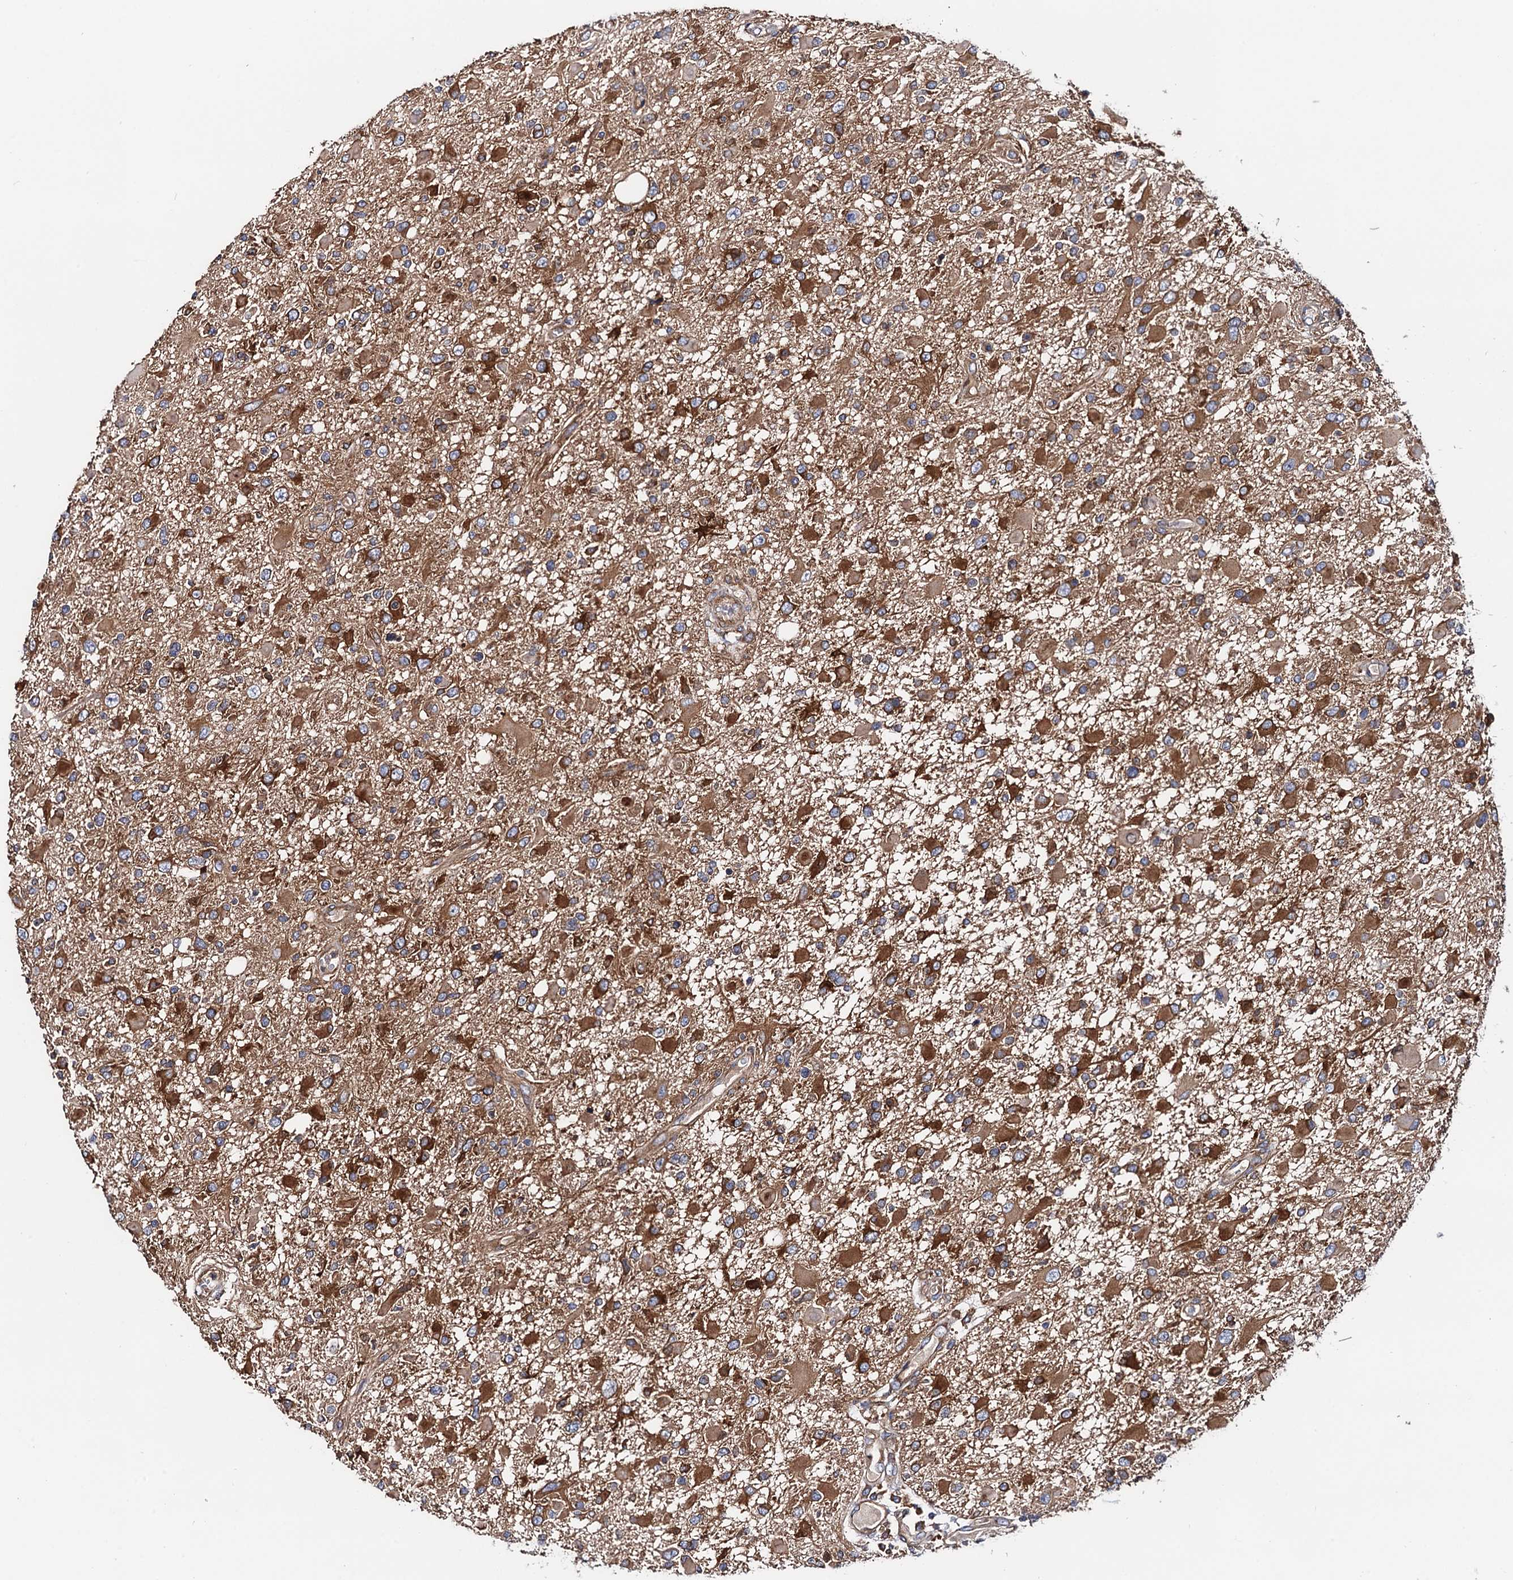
{"staining": {"intensity": "strong", "quantity": "25%-75%", "location": "cytoplasmic/membranous"}, "tissue": "glioma", "cell_type": "Tumor cells", "image_type": "cancer", "snomed": [{"axis": "morphology", "description": "Glioma, malignant, High grade"}, {"axis": "topography", "description": "Brain"}], "caption": "Brown immunohistochemical staining in human malignant high-grade glioma exhibits strong cytoplasmic/membranous positivity in about 25%-75% of tumor cells. Using DAB (3,3'-diaminobenzidine) (brown) and hematoxylin (blue) stains, captured at high magnification using brightfield microscopy.", "gene": "MRPL48", "patient": {"sex": "male", "age": 53}}